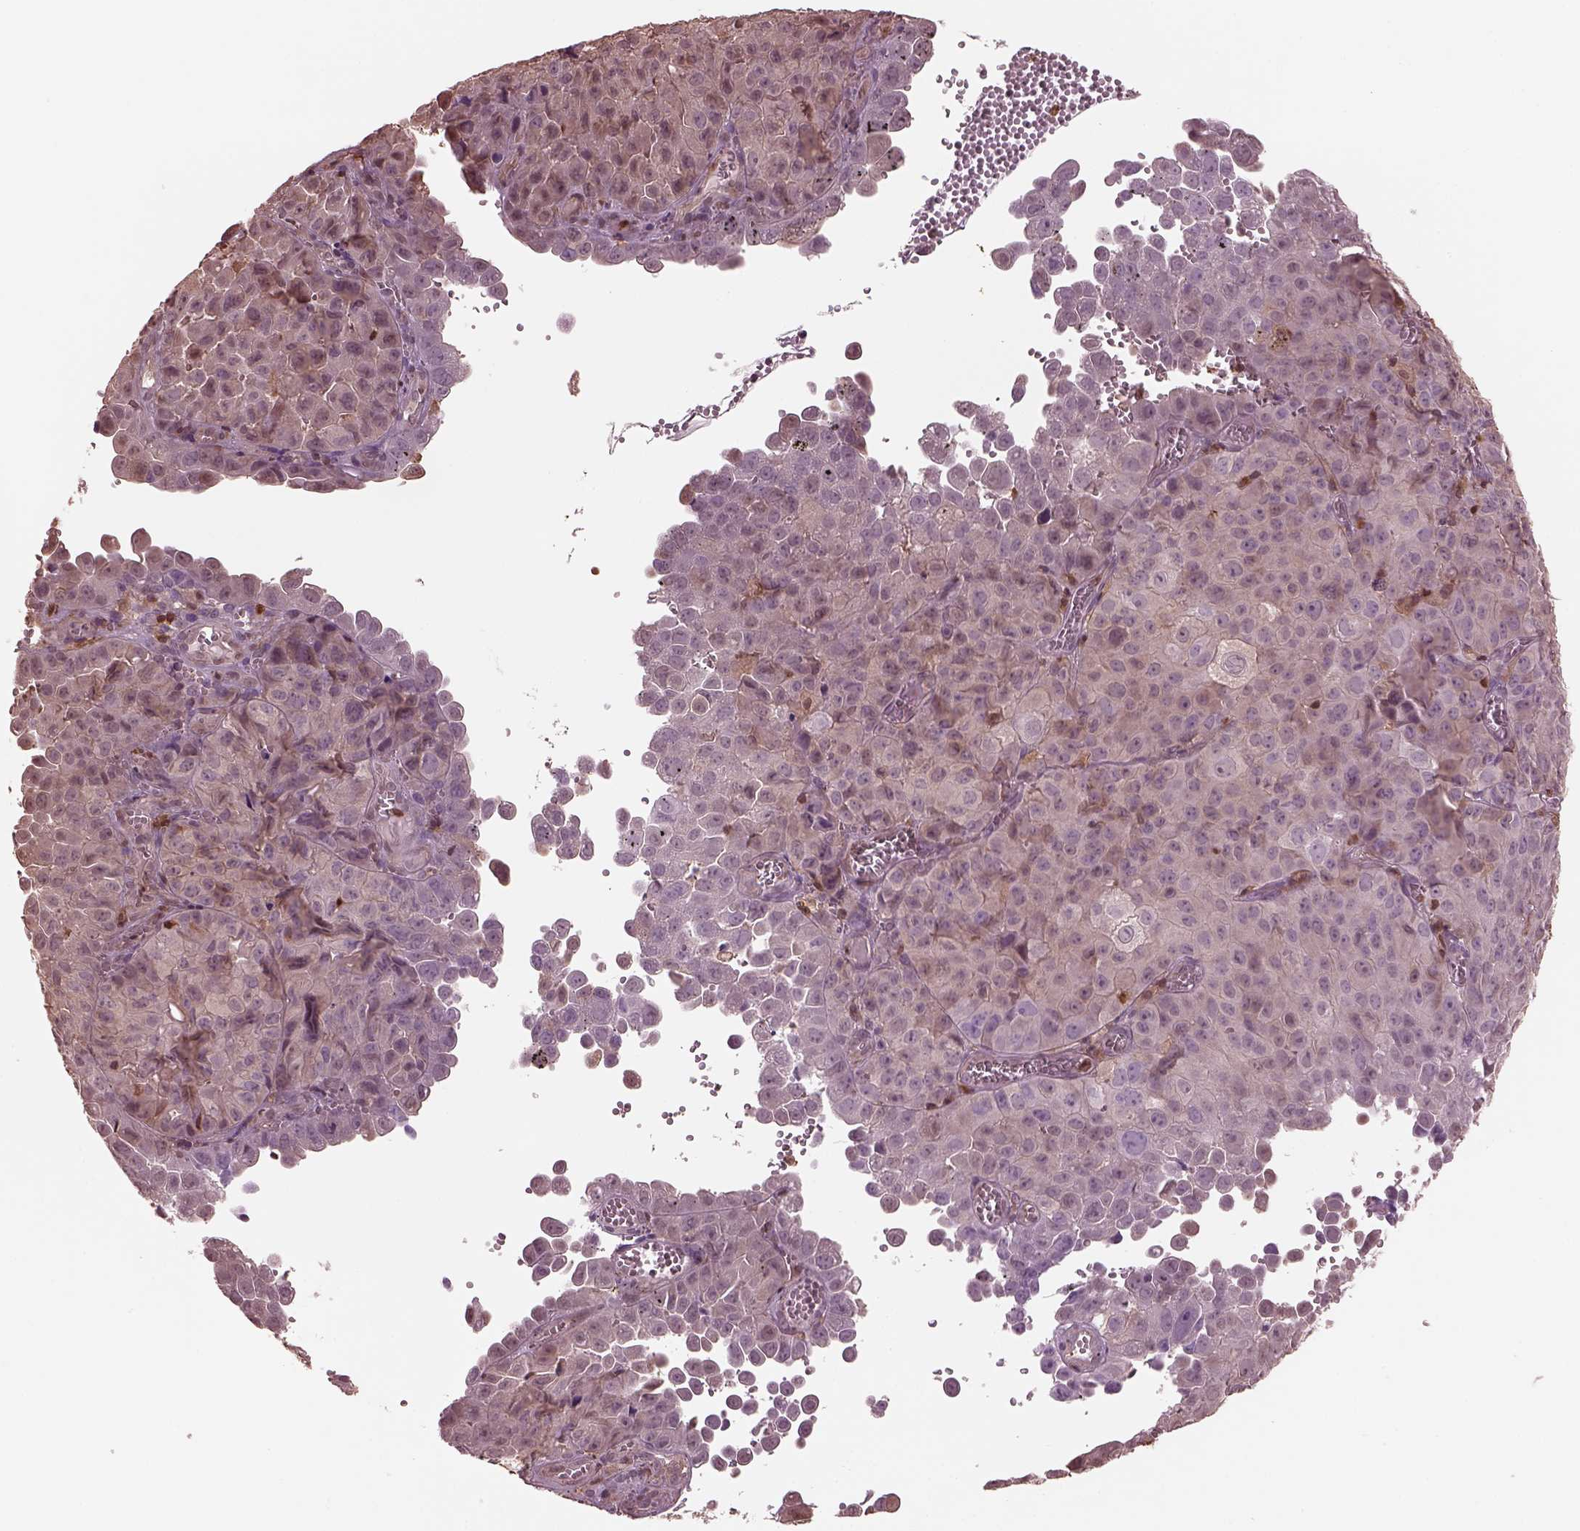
{"staining": {"intensity": "weak", "quantity": ">75%", "location": "cytoplasmic/membranous"}, "tissue": "cervical cancer", "cell_type": "Tumor cells", "image_type": "cancer", "snomed": [{"axis": "morphology", "description": "Squamous cell carcinoma, NOS"}, {"axis": "topography", "description": "Cervix"}], "caption": "This is an image of immunohistochemistry staining of cervical cancer, which shows weak staining in the cytoplasmic/membranous of tumor cells.", "gene": "IL31RA", "patient": {"sex": "female", "age": 55}}